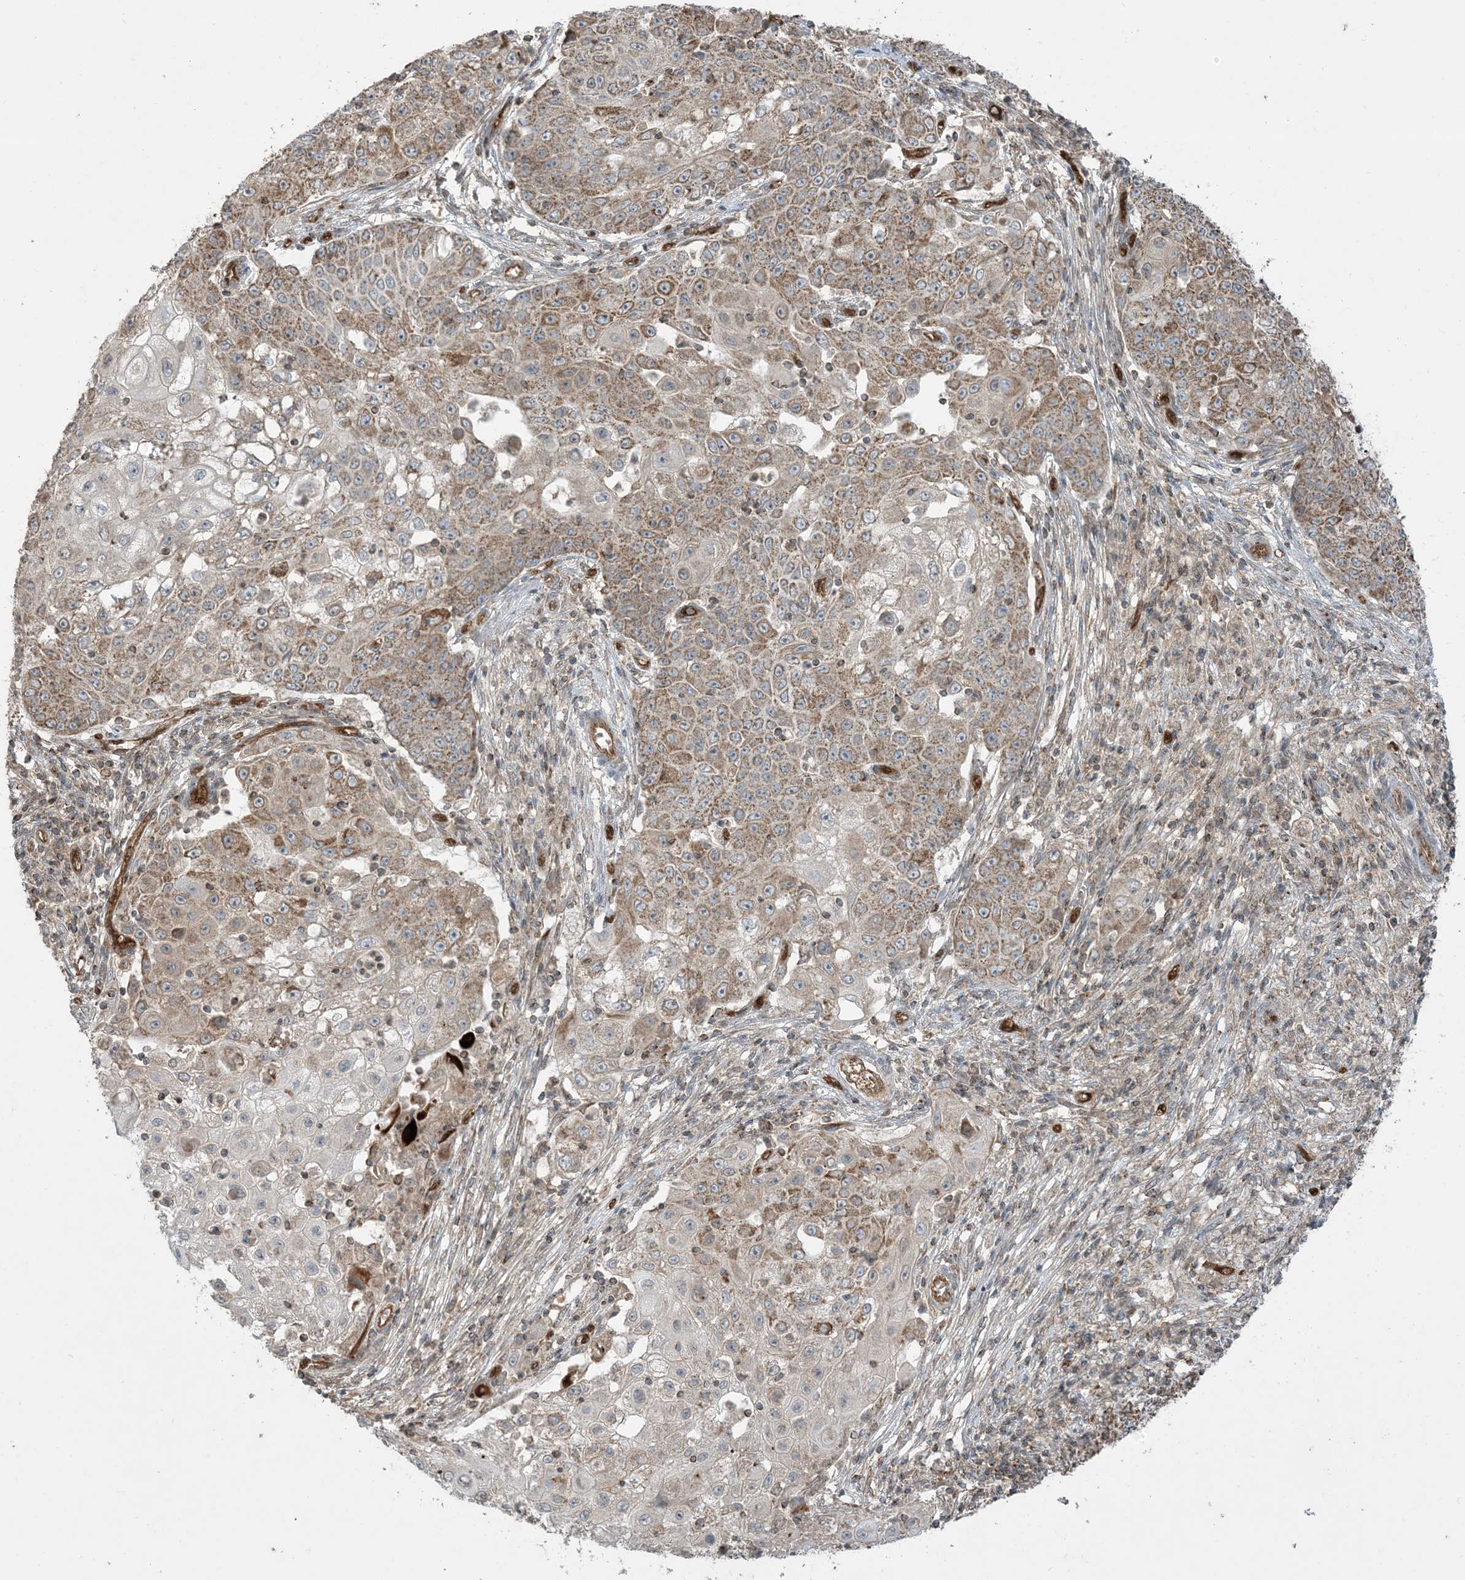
{"staining": {"intensity": "moderate", "quantity": ">75%", "location": "cytoplasmic/membranous"}, "tissue": "ovarian cancer", "cell_type": "Tumor cells", "image_type": "cancer", "snomed": [{"axis": "morphology", "description": "Carcinoma, endometroid"}, {"axis": "topography", "description": "Ovary"}], "caption": "A brown stain labels moderate cytoplasmic/membranous expression of a protein in human ovarian cancer tumor cells.", "gene": "PPM1F", "patient": {"sex": "female", "age": 42}}